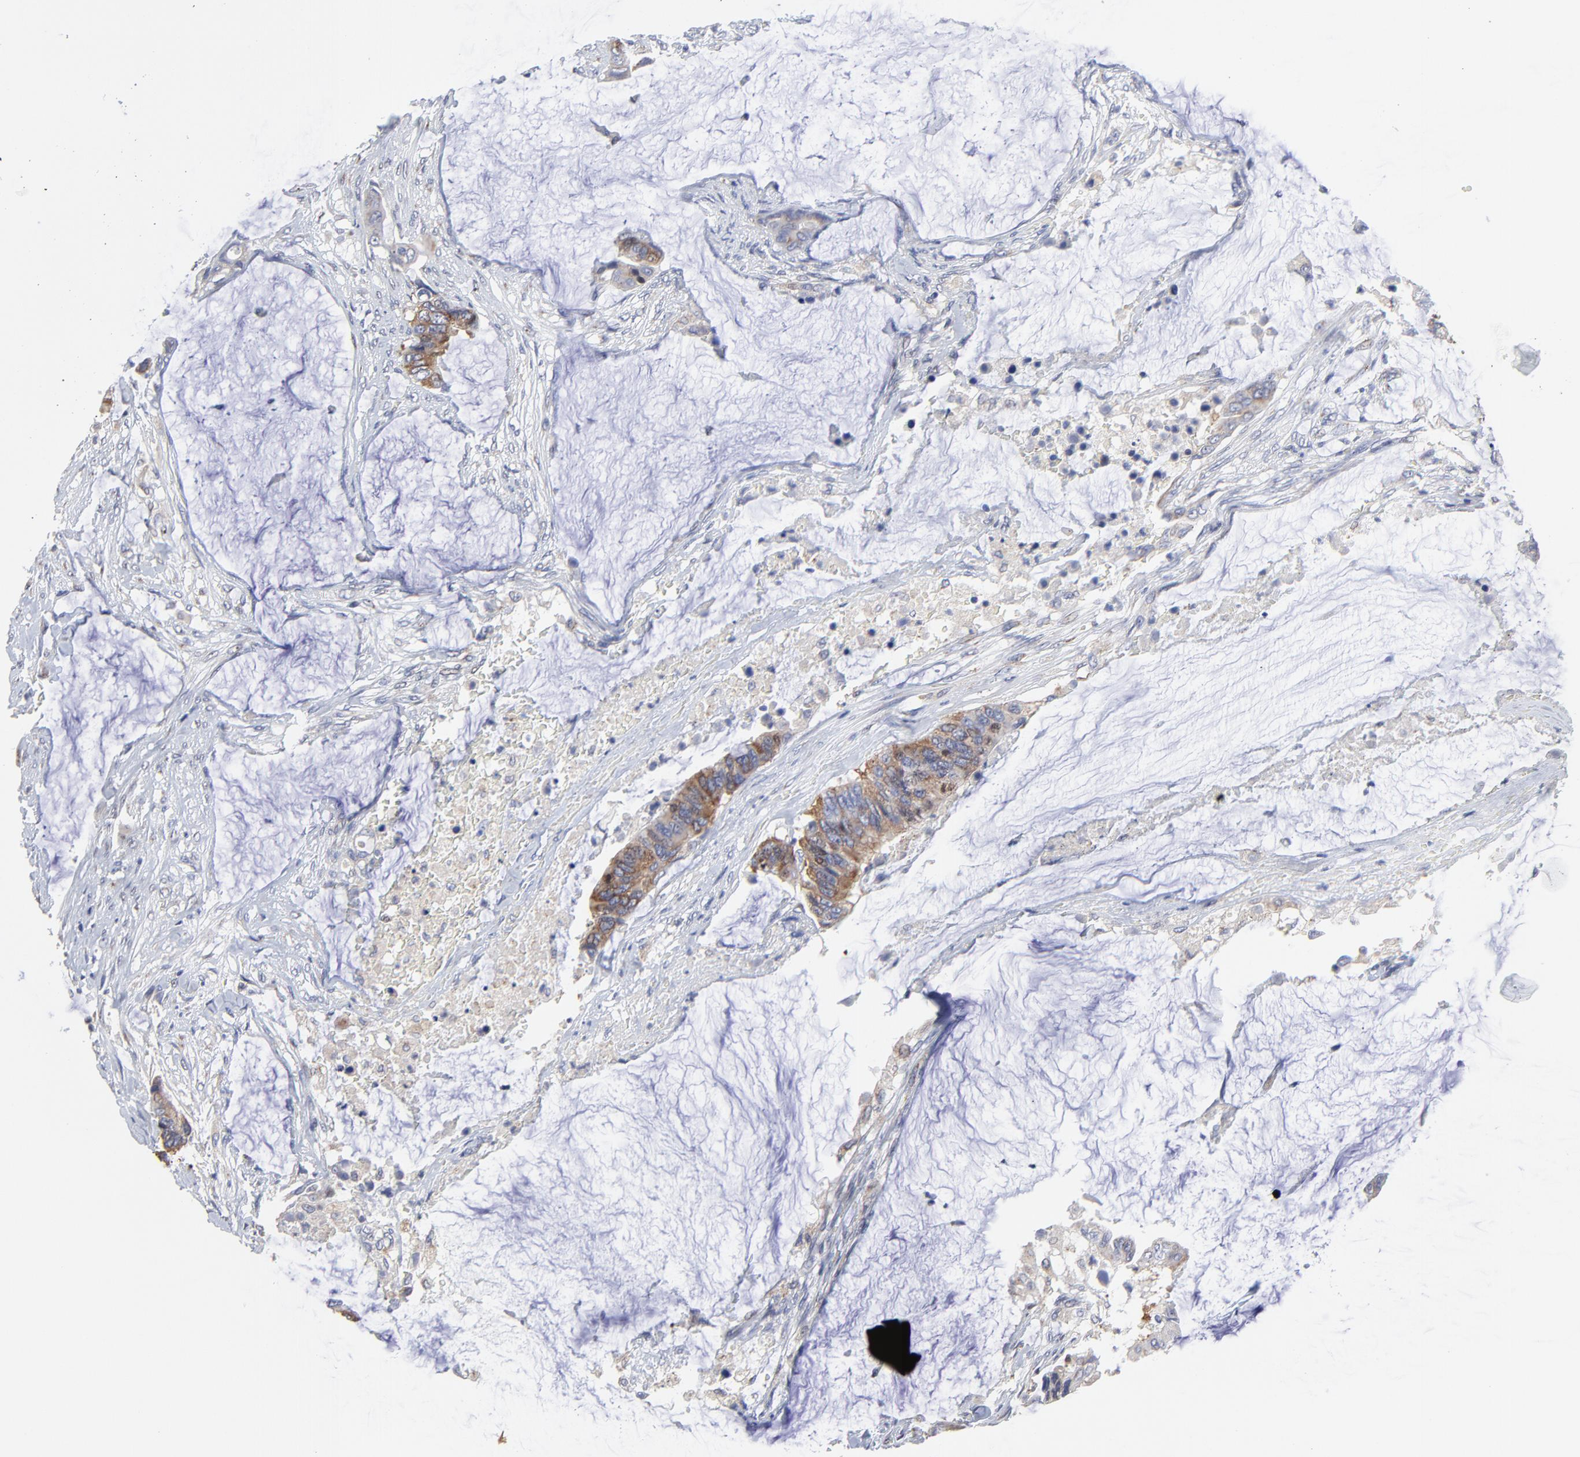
{"staining": {"intensity": "moderate", "quantity": ">75%", "location": "cytoplasmic/membranous"}, "tissue": "colorectal cancer", "cell_type": "Tumor cells", "image_type": "cancer", "snomed": [{"axis": "morphology", "description": "Adenocarcinoma, NOS"}, {"axis": "topography", "description": "Rectum"}], "caption": "Immunohistochemistry of human colorectal cancer (adenocarcinoma) exhibits medium levels of moderate cytoplasmic/membranous staining in approximately >75% of tumor cells.", "gene": "NCAPH", "patient": {"sex": "female", "age": 59}}